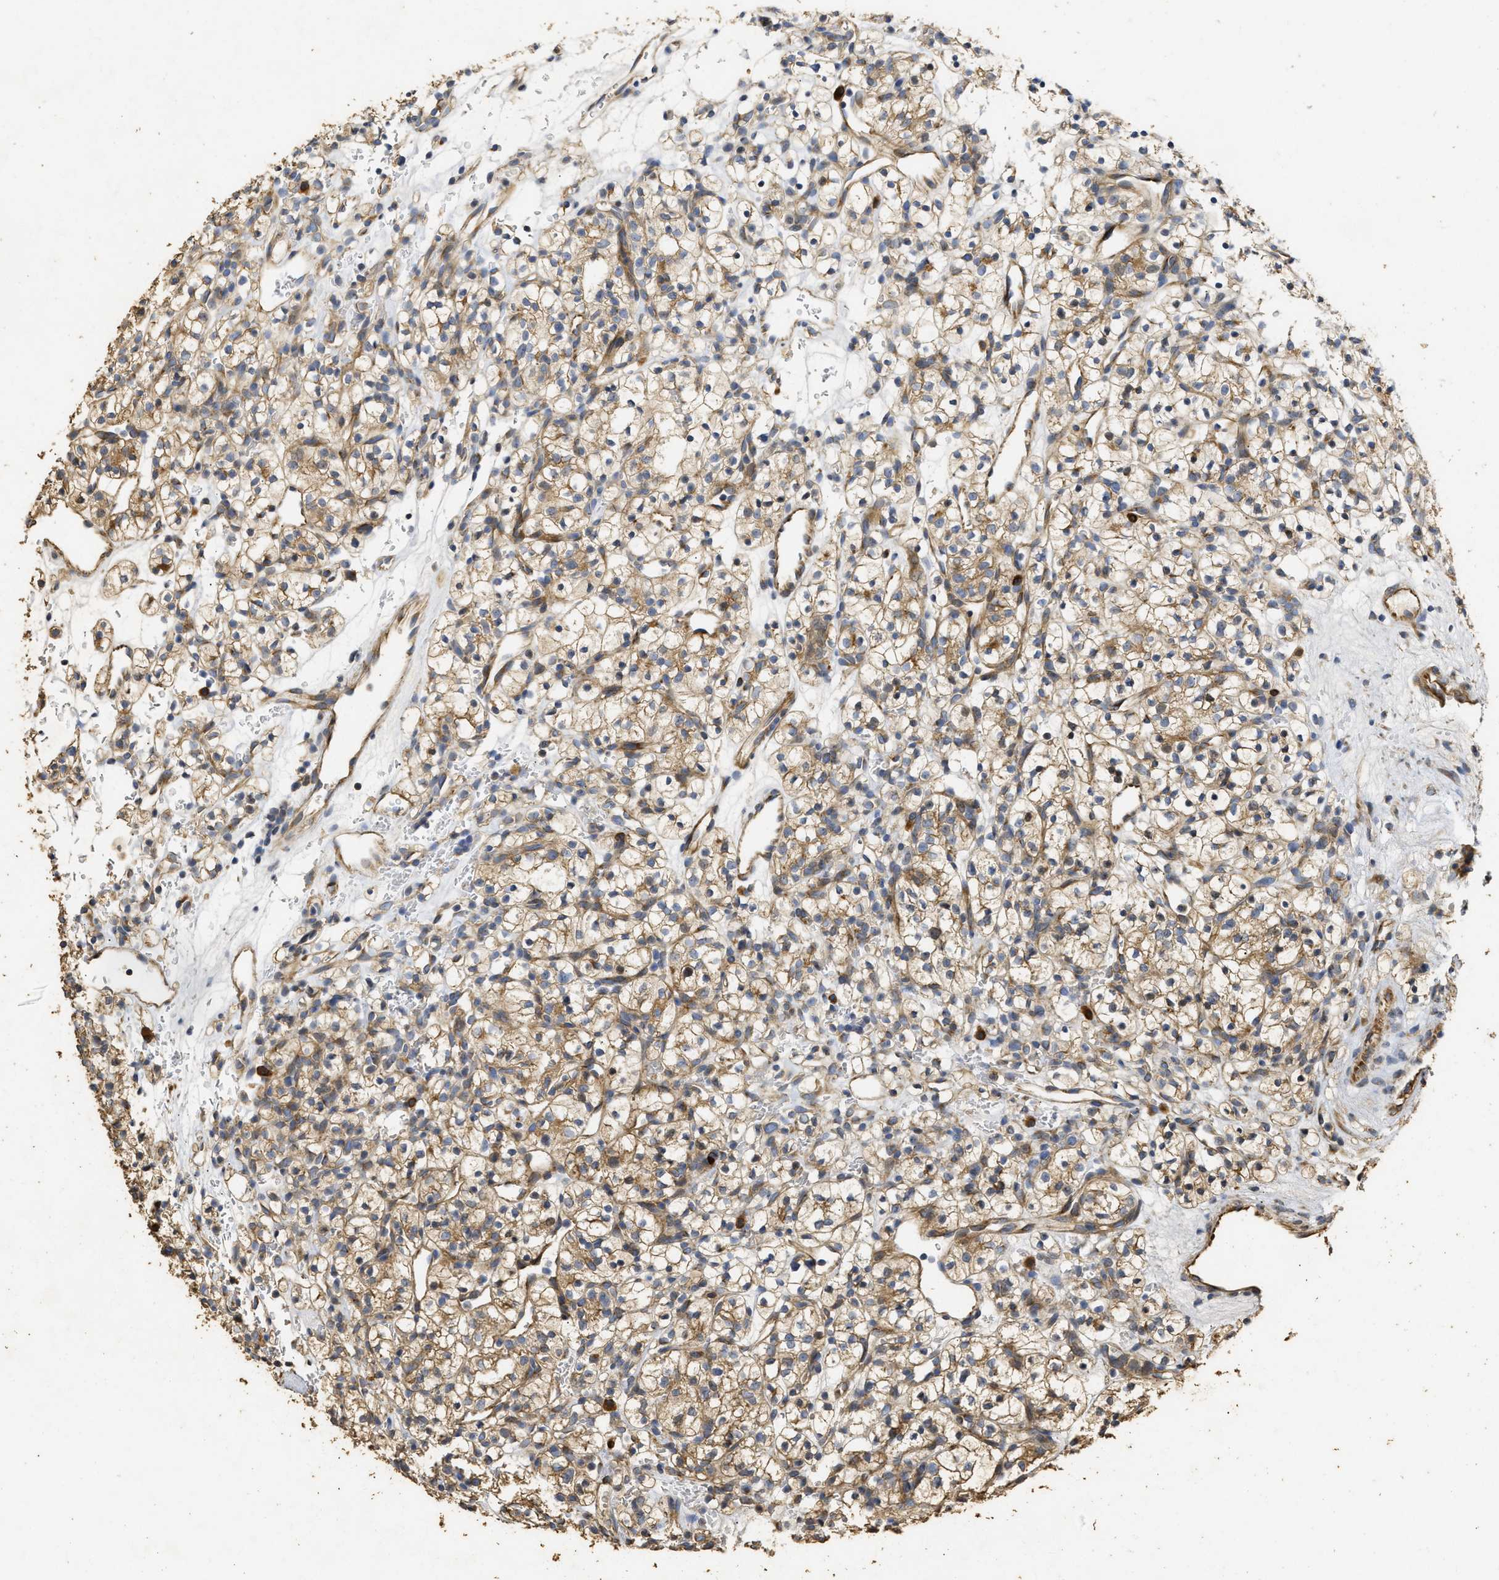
{"staining": {"intensity": "weak", "quantity": ">75%", "location": "cytoplasmic/membranous"}, "tissue": "renal cancer", "cell_type": "Tumor cells", "image_type": "cancer", "snomed": [{"axis": "morphology", "description": "Adenocarcinoma, NOS"}, {"axis": "topography", "description": "Kidney"}], "caption": "Weak cytoplasmic/membranous staining for a protein is present in approximately >75% of tumor cells of renal adenocarcinoma using immunohistochemistry (IHC).", "gene": "NAV1", "patient": {"sex": "female", "age": 57}}